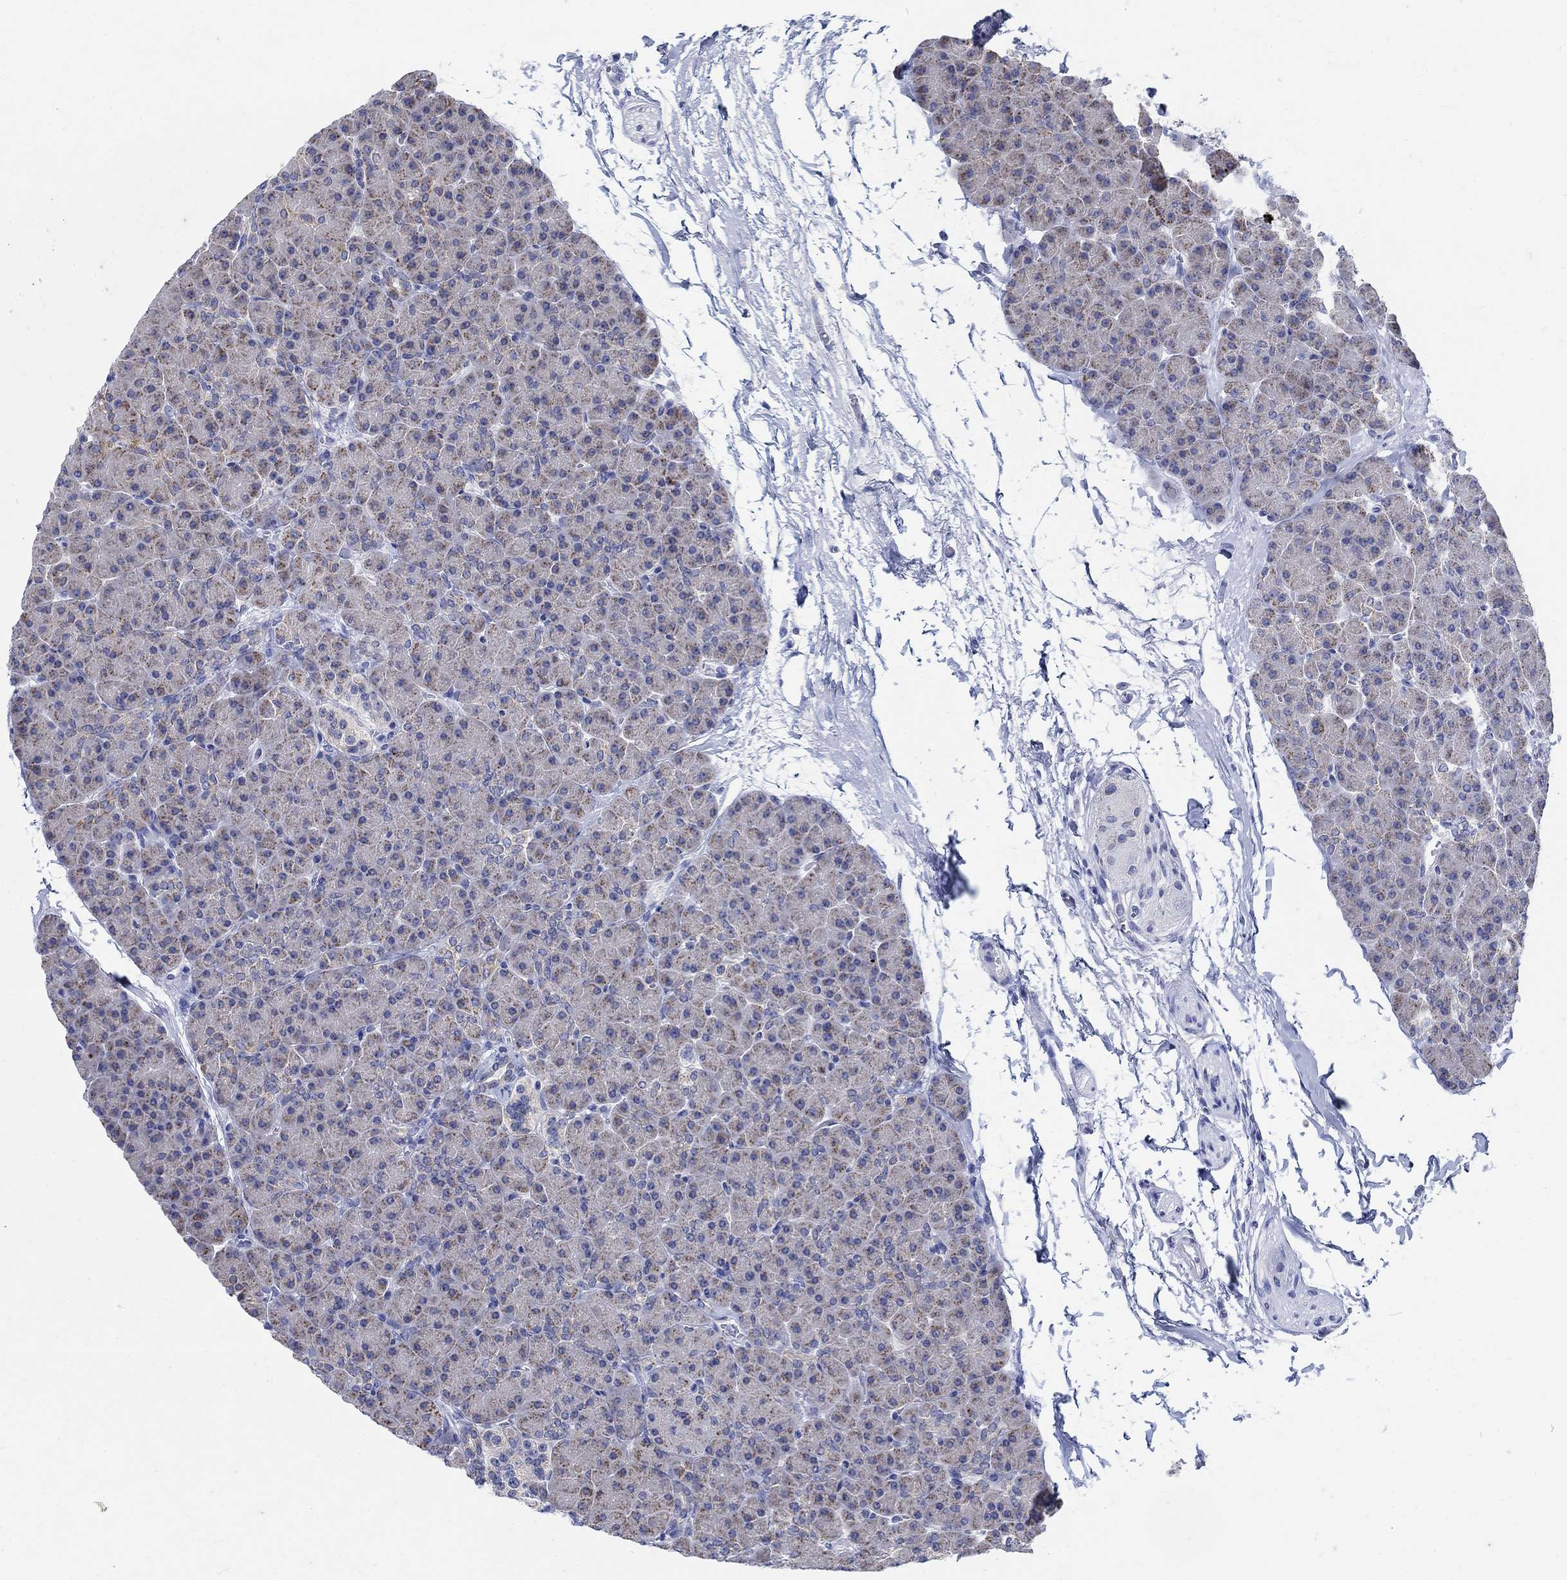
{"staining": {"intensity": "moderate", "quantity": "<25%", "location": "cytoplasmic/membranous"}, "tissue": "pancreas", "cell_type": "Exocrine glandular cells", "image_type": "normal", "snomed": [{"axis": "morphology", "description": "Normal tissue, NOS"}, {"axis": "topography", "description": "Pancreas"}], "caption": "Normal pancreas reveals moderate cytoplasmic/membranous positivity in approximately <25% of exocrine glandular cells.", "gene": "ZDHHC14", "patient": {"sex": "female", "age": 44}}